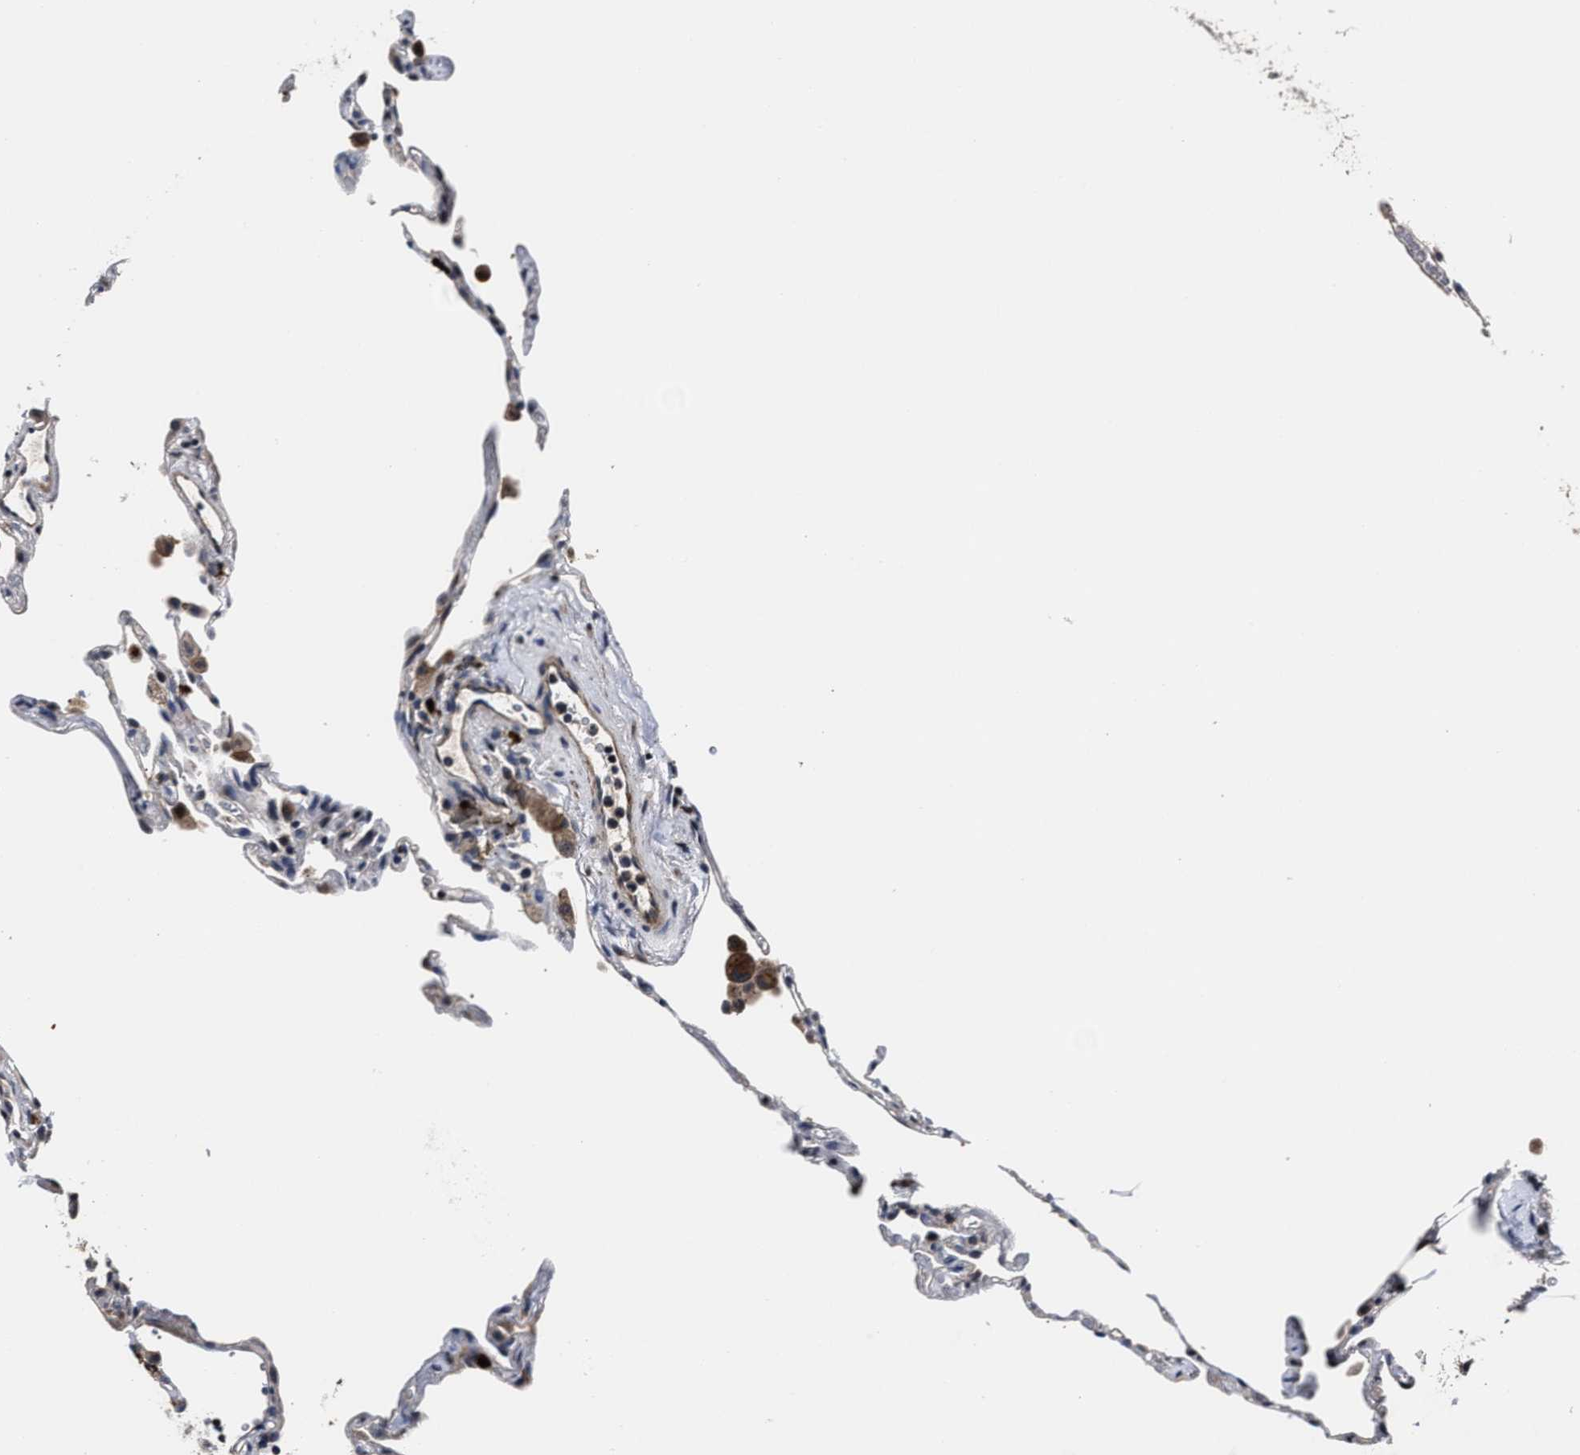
{"staining": {"intensity": "weak", "quantity": "<25%", "location": "cytoplasmic/membranous"}, "tissue": "lung", "cell_type": "Alveolar cells", "image_type": "normal", "snomed": [{"axis": "morphology", "description": "Normal tissue, NOS"}, {"axis": "topography", "description": "Lung"}], "caption": "IHC histopathology image of normal lung: lung stained with DAB shows no significant protein expression in alveolar cells.", "gene": "RSBN1L", "patient": {"sex": "male", "age": 59}}